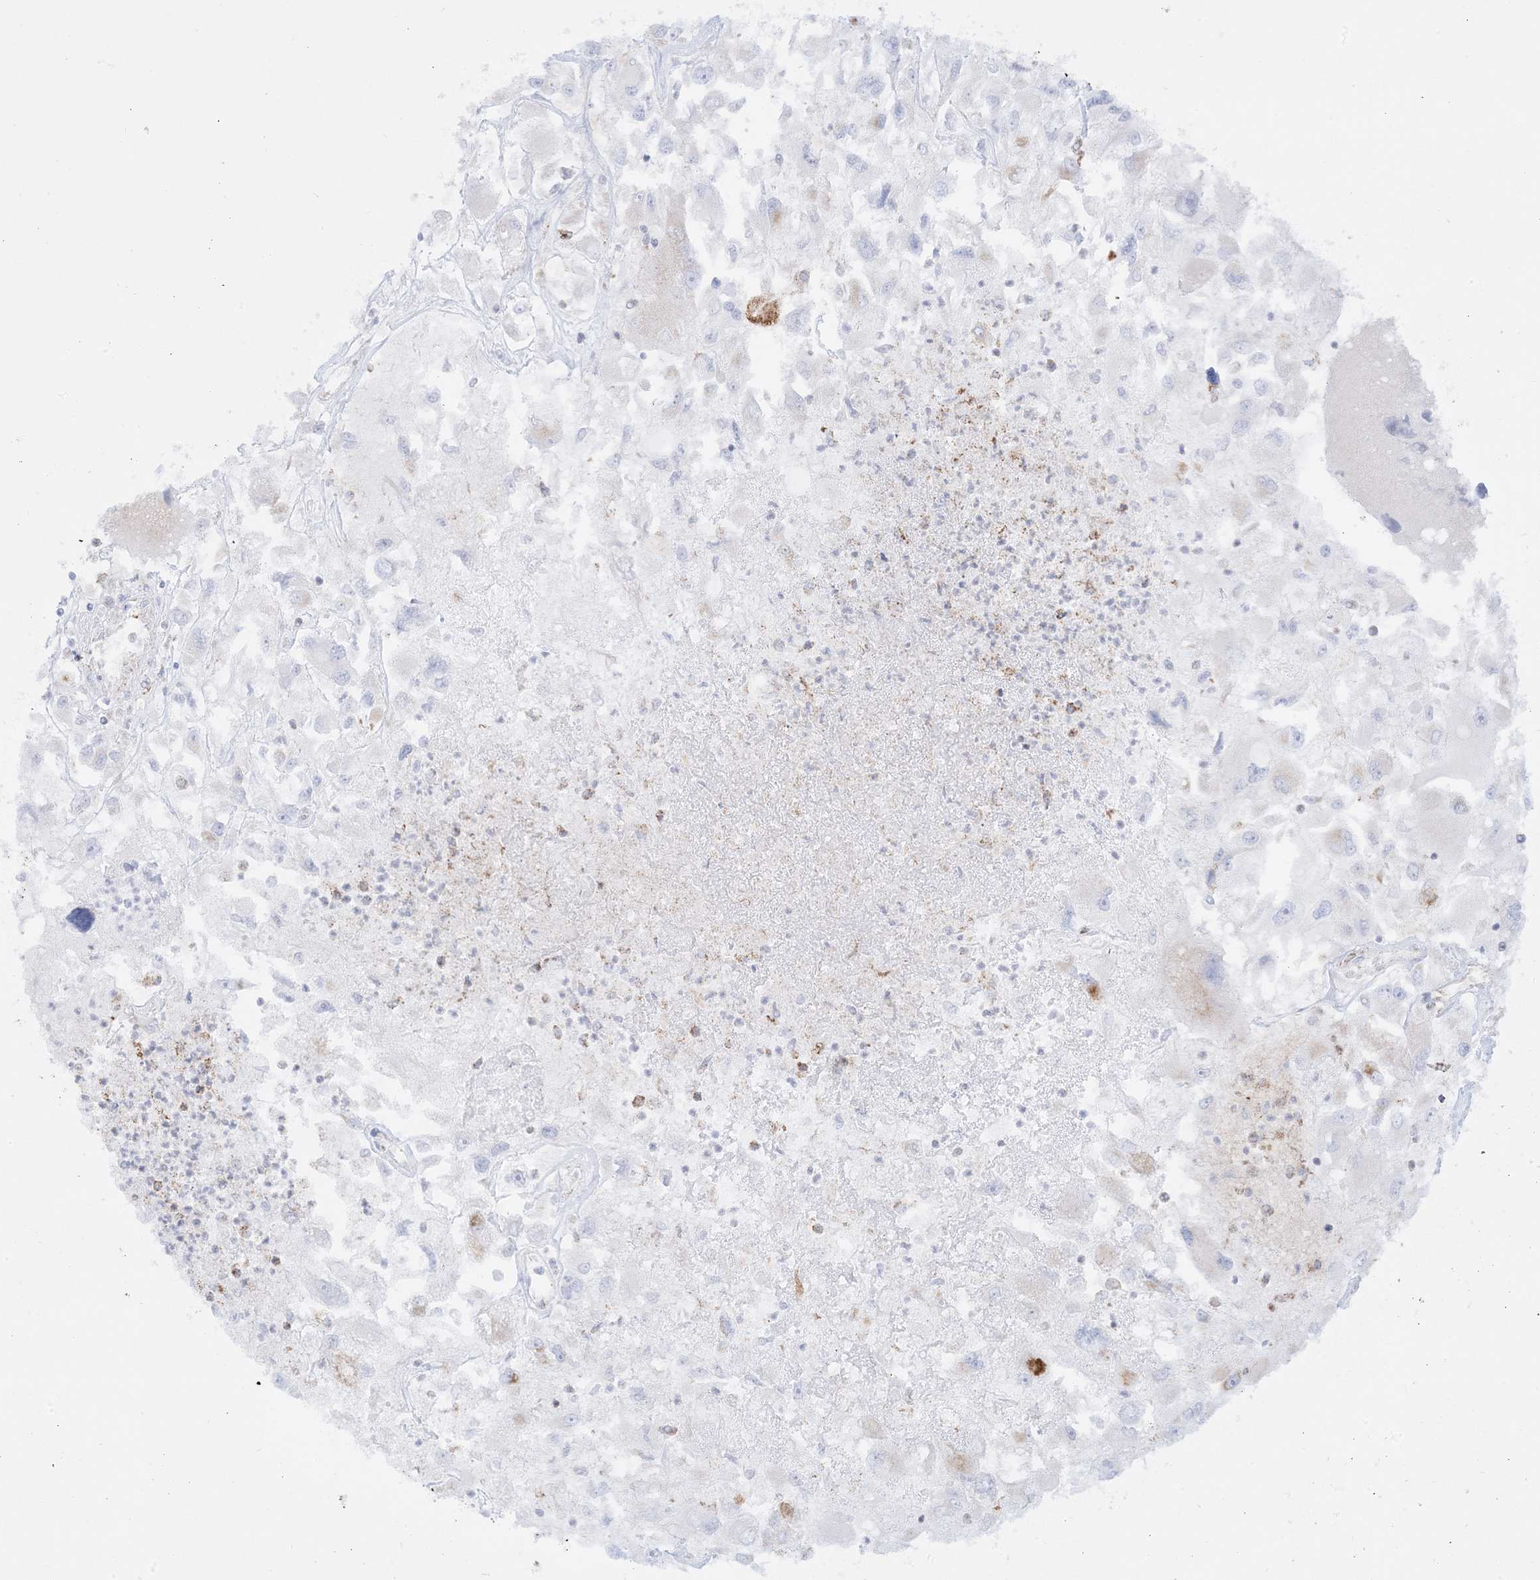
{"staining": {"intensity": "negative", "quantity": "none", "location": "none"}, "tissue": "renal cancer", "cell_type": "Tumor cells", "image_type": "cancer", "snomed": [{"axis": "morphology", "description": "Adenocarcinoma, NOS"}, {"axis": "topography", "description": "Kidney"}], "caption": "Adenocarcinoma (renal) was stained to show a protein in brown. There is no significant positivity in tumor cells.", "gene": "MRPS36", "patient": {"sex": "female", "age": 52}}